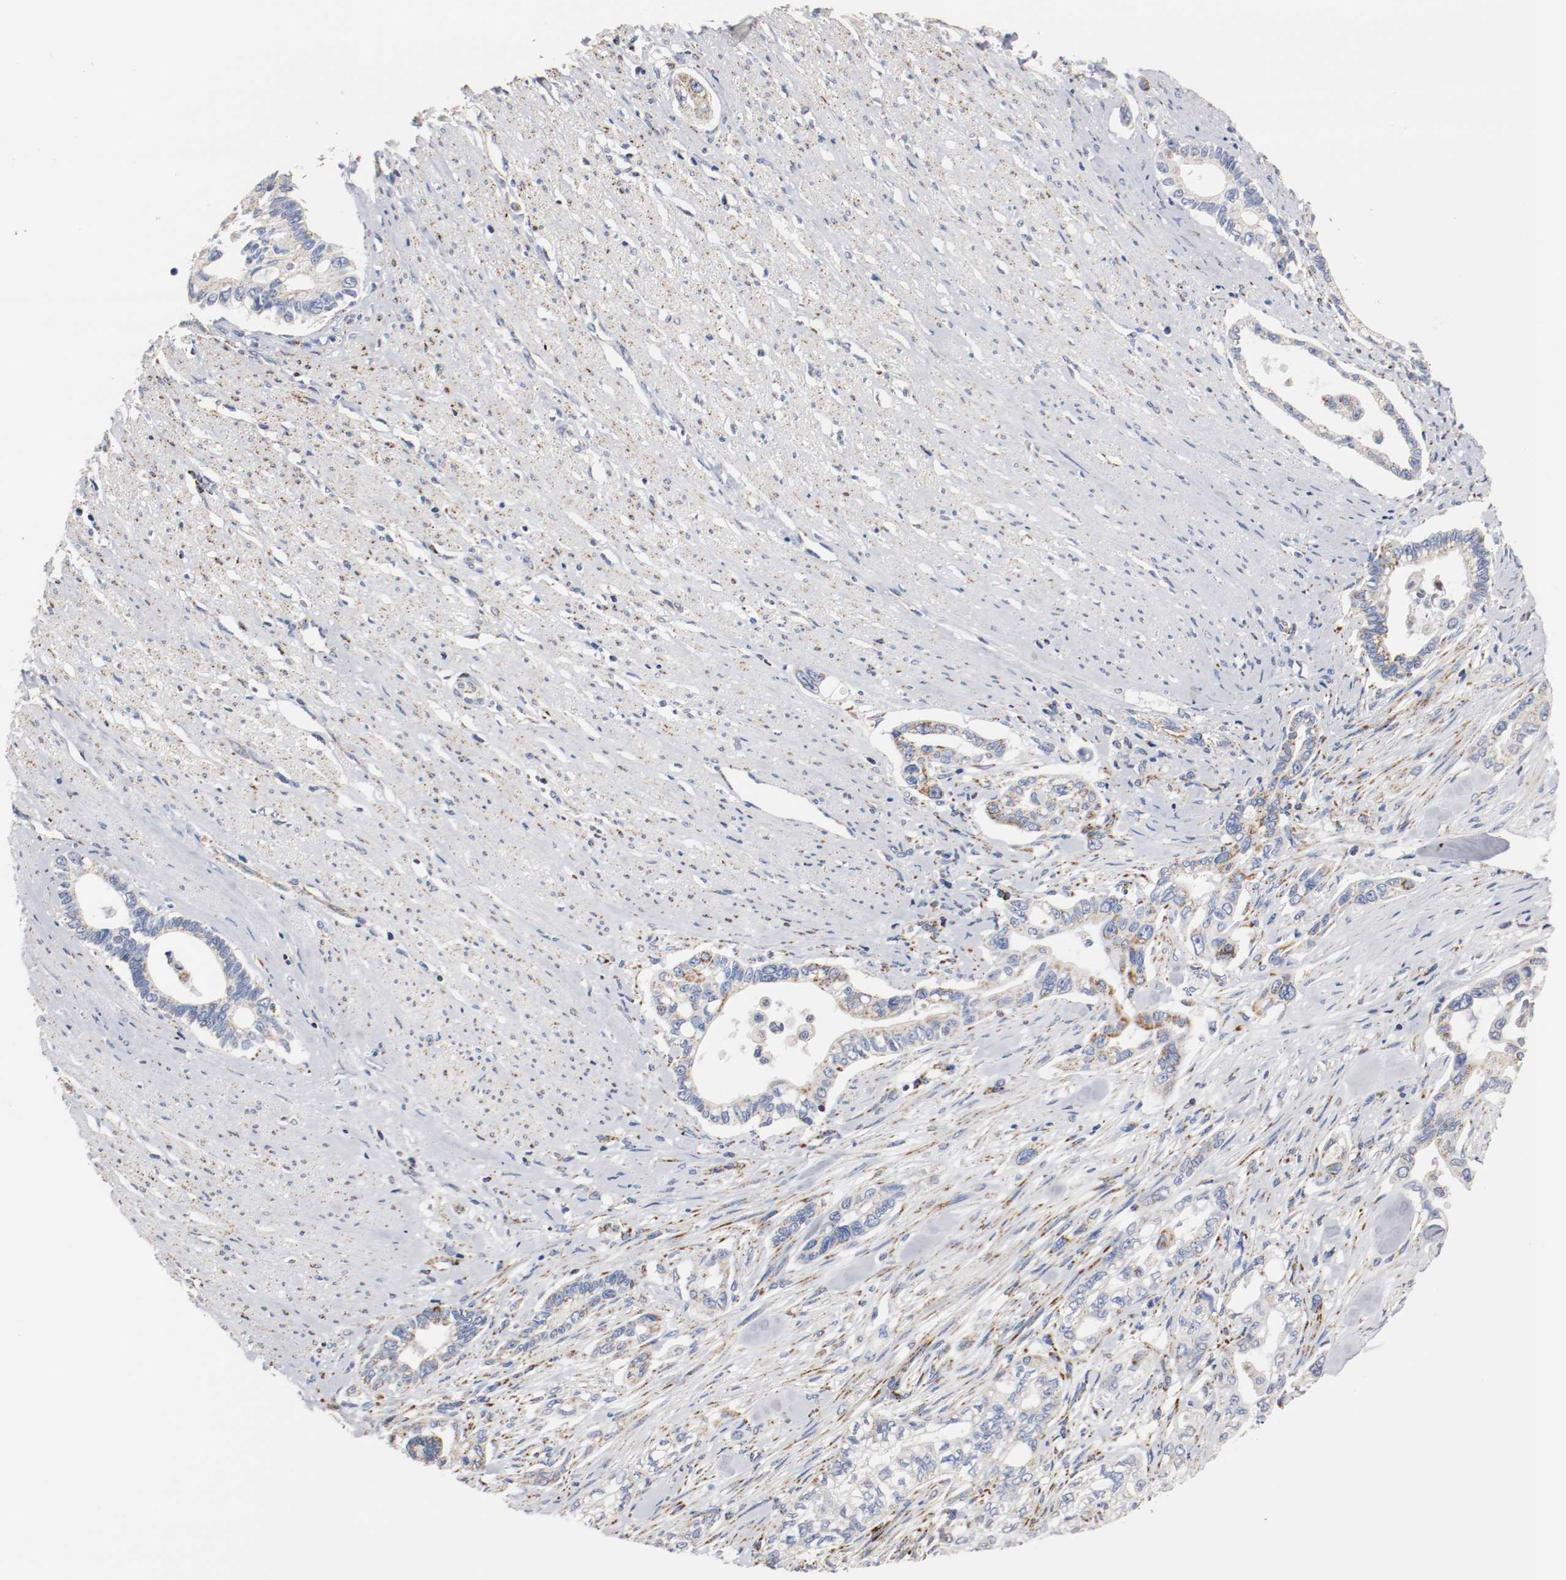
{"staining": {"intensity": "moderate", "quantity": "25%-75%", "location": "cytoplasmic/membranous"}, "tissue": "pancreatic cancer", "cell_type": "Tumor cells", "image_type": "cancer", "snomed": [{"axis": "morphology", "description": "Normal tissue, NOS"}, {"axis": "topography", "description": "Pancreas"}], "caption": "Tumor cells show medium levels of moderate cytoplasmic/membranous positivity in approximately 25%-75% of cells in pancreatic cancer. The protein is stained brown, and the nuclei are stained in blue (DAB IHC with brightfield microscopy, high magnification).", "gene": "TUBD1", "patient": {"sex": "male", "age": 42}}